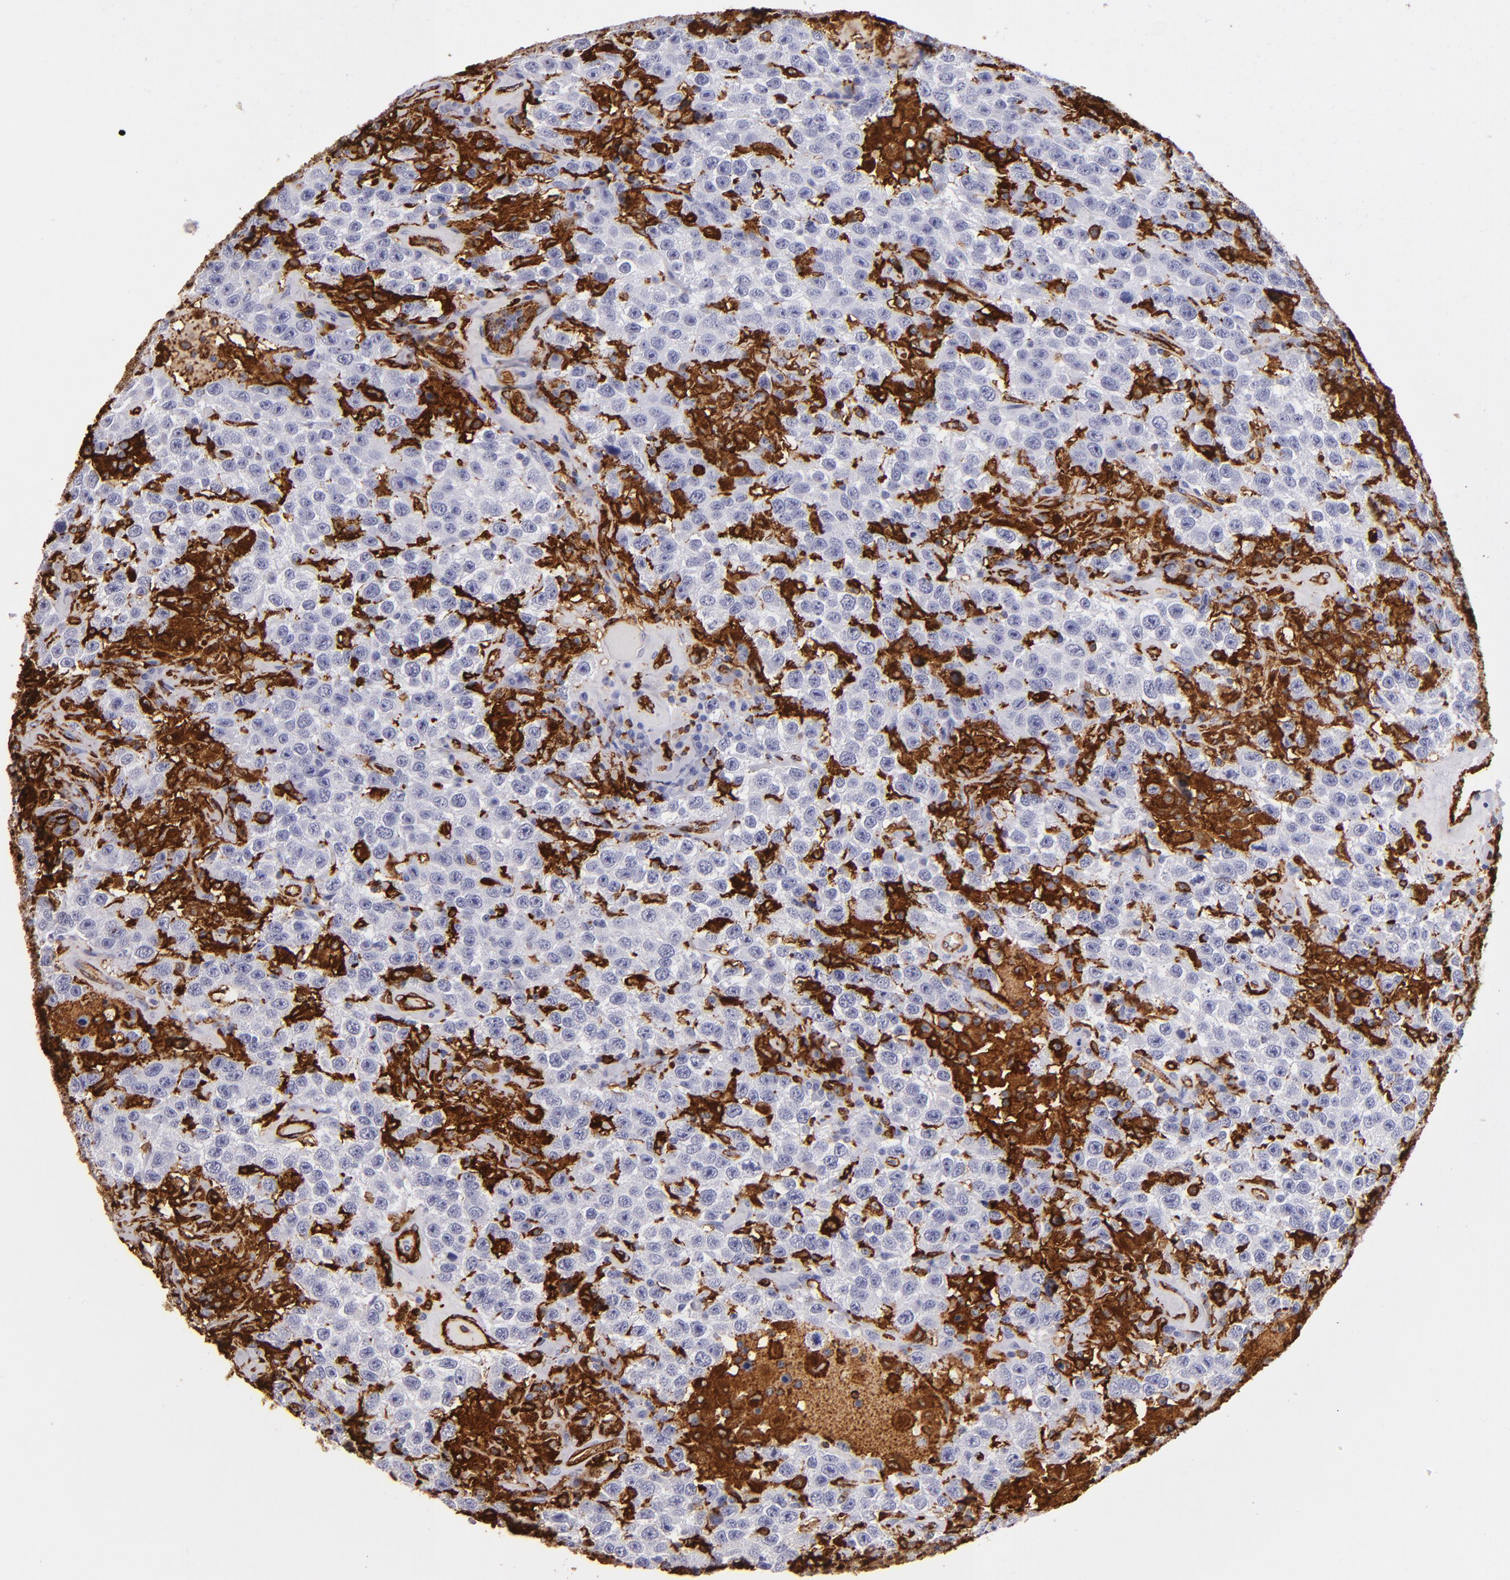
{"staining": {"intensity": "negative", "quantity": "none", "location": "none"}, "tissue": "testis cancer", "cell_type": "Tumor cells", "image_type": "cancer", "snomed": [{"axis": "morphology", "description": "Seminoma, NOS"}, {"axis": "topography", "description": "Testis"}], "caption": "Protein analysis of testis seminoma displays no significant staining in tumor cells. (Brightfield microscopy of DAB immunohistochemistry (IHC) at high magnification).", "gene": "HLA-DRA", "patient": {"sex": "male", "age": 41}}